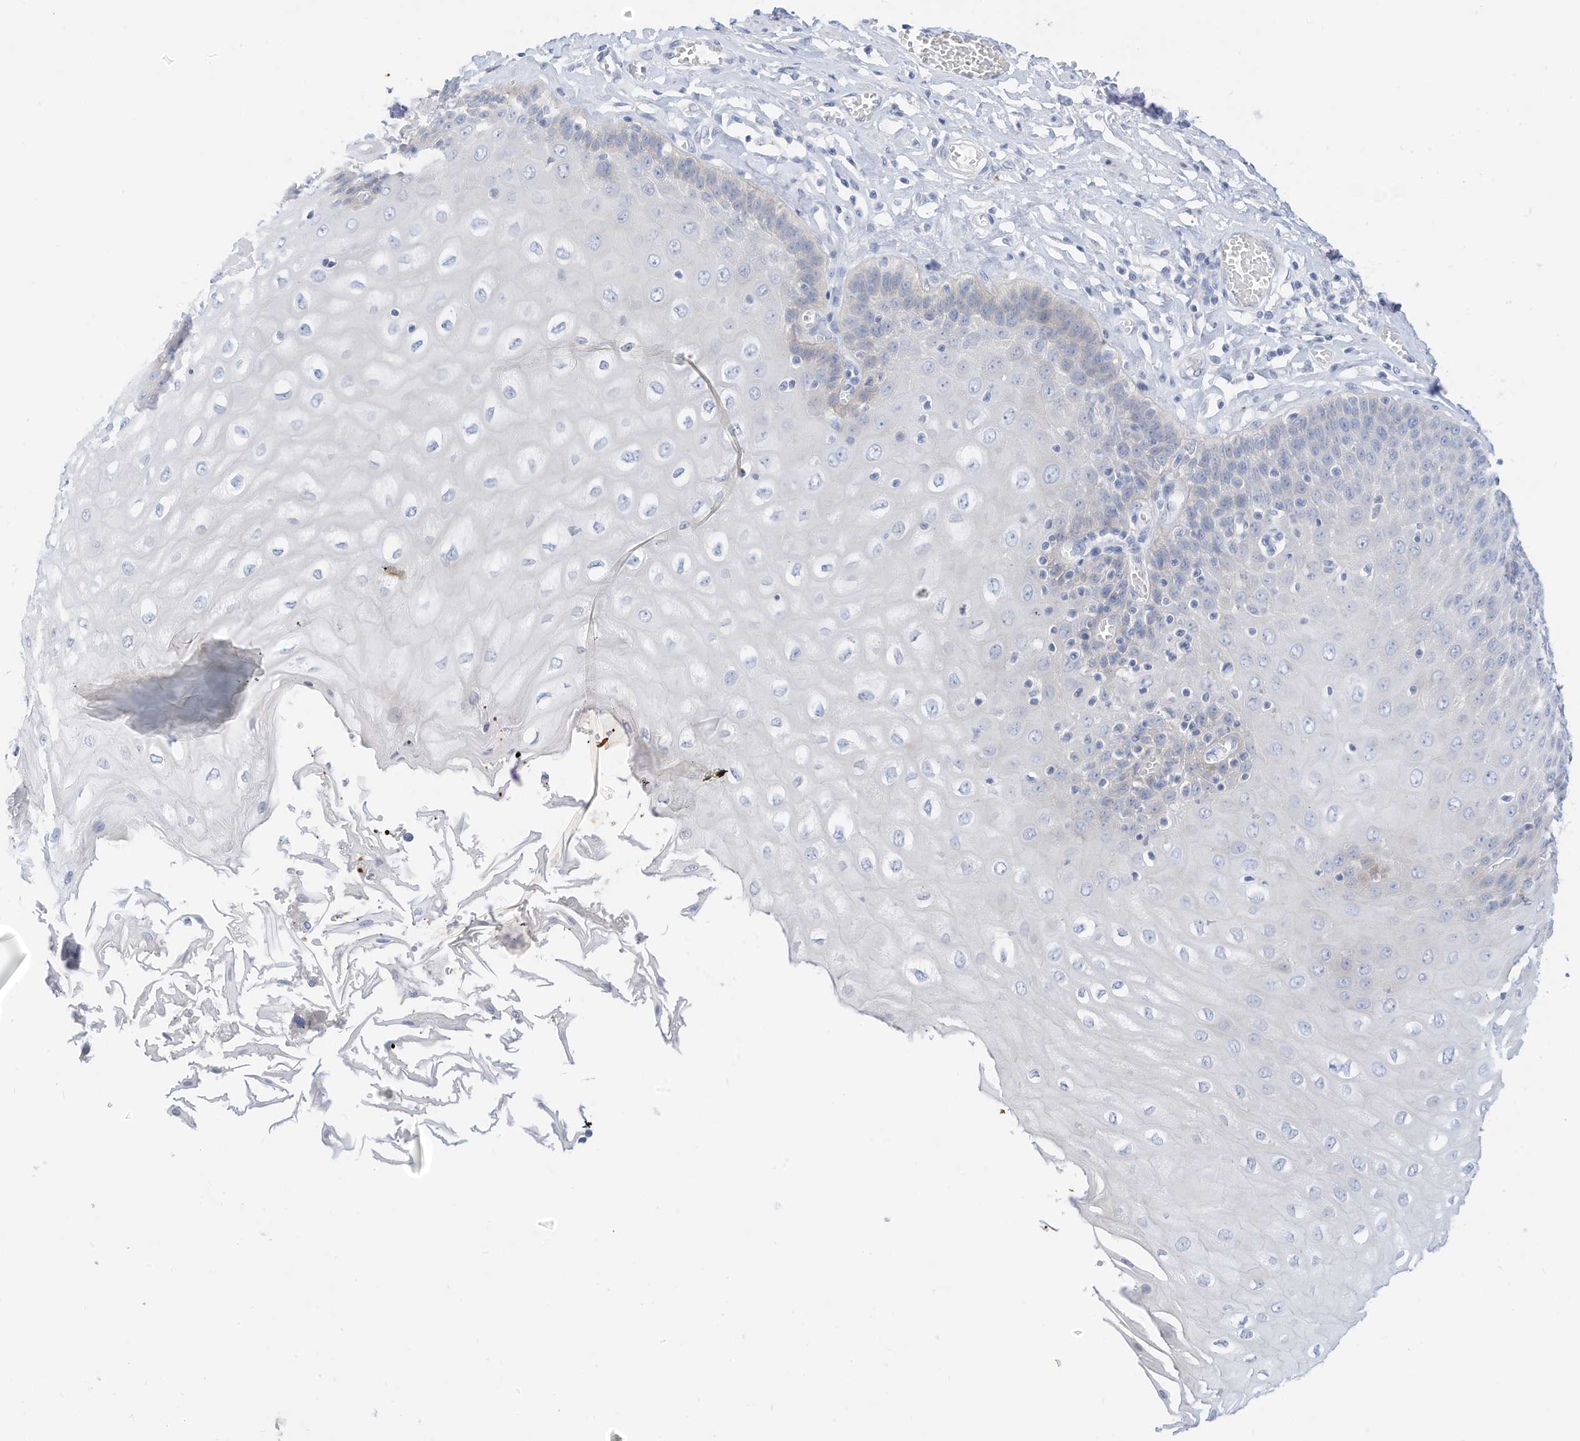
{"staining": {"intensity": "weak", "quantity": "<25%", "location": "cytoplasmic/membranous"}, "tissue": "esophagus", "cell_type": "Squamous epithelial cells", "image_type": "normal", "snomed": [{"axis": "morphology", "description": "Normal tissue, NOS"}, {"axis": "topography", "description": "Esophagus"}], "caption": "Immunohistochemistry (IHC) of benign human esophagus demonstrates no expression in squamous epithelial cells.", "gene": "SPOCD1", "patient": {"sex": "male", "age": 60}}